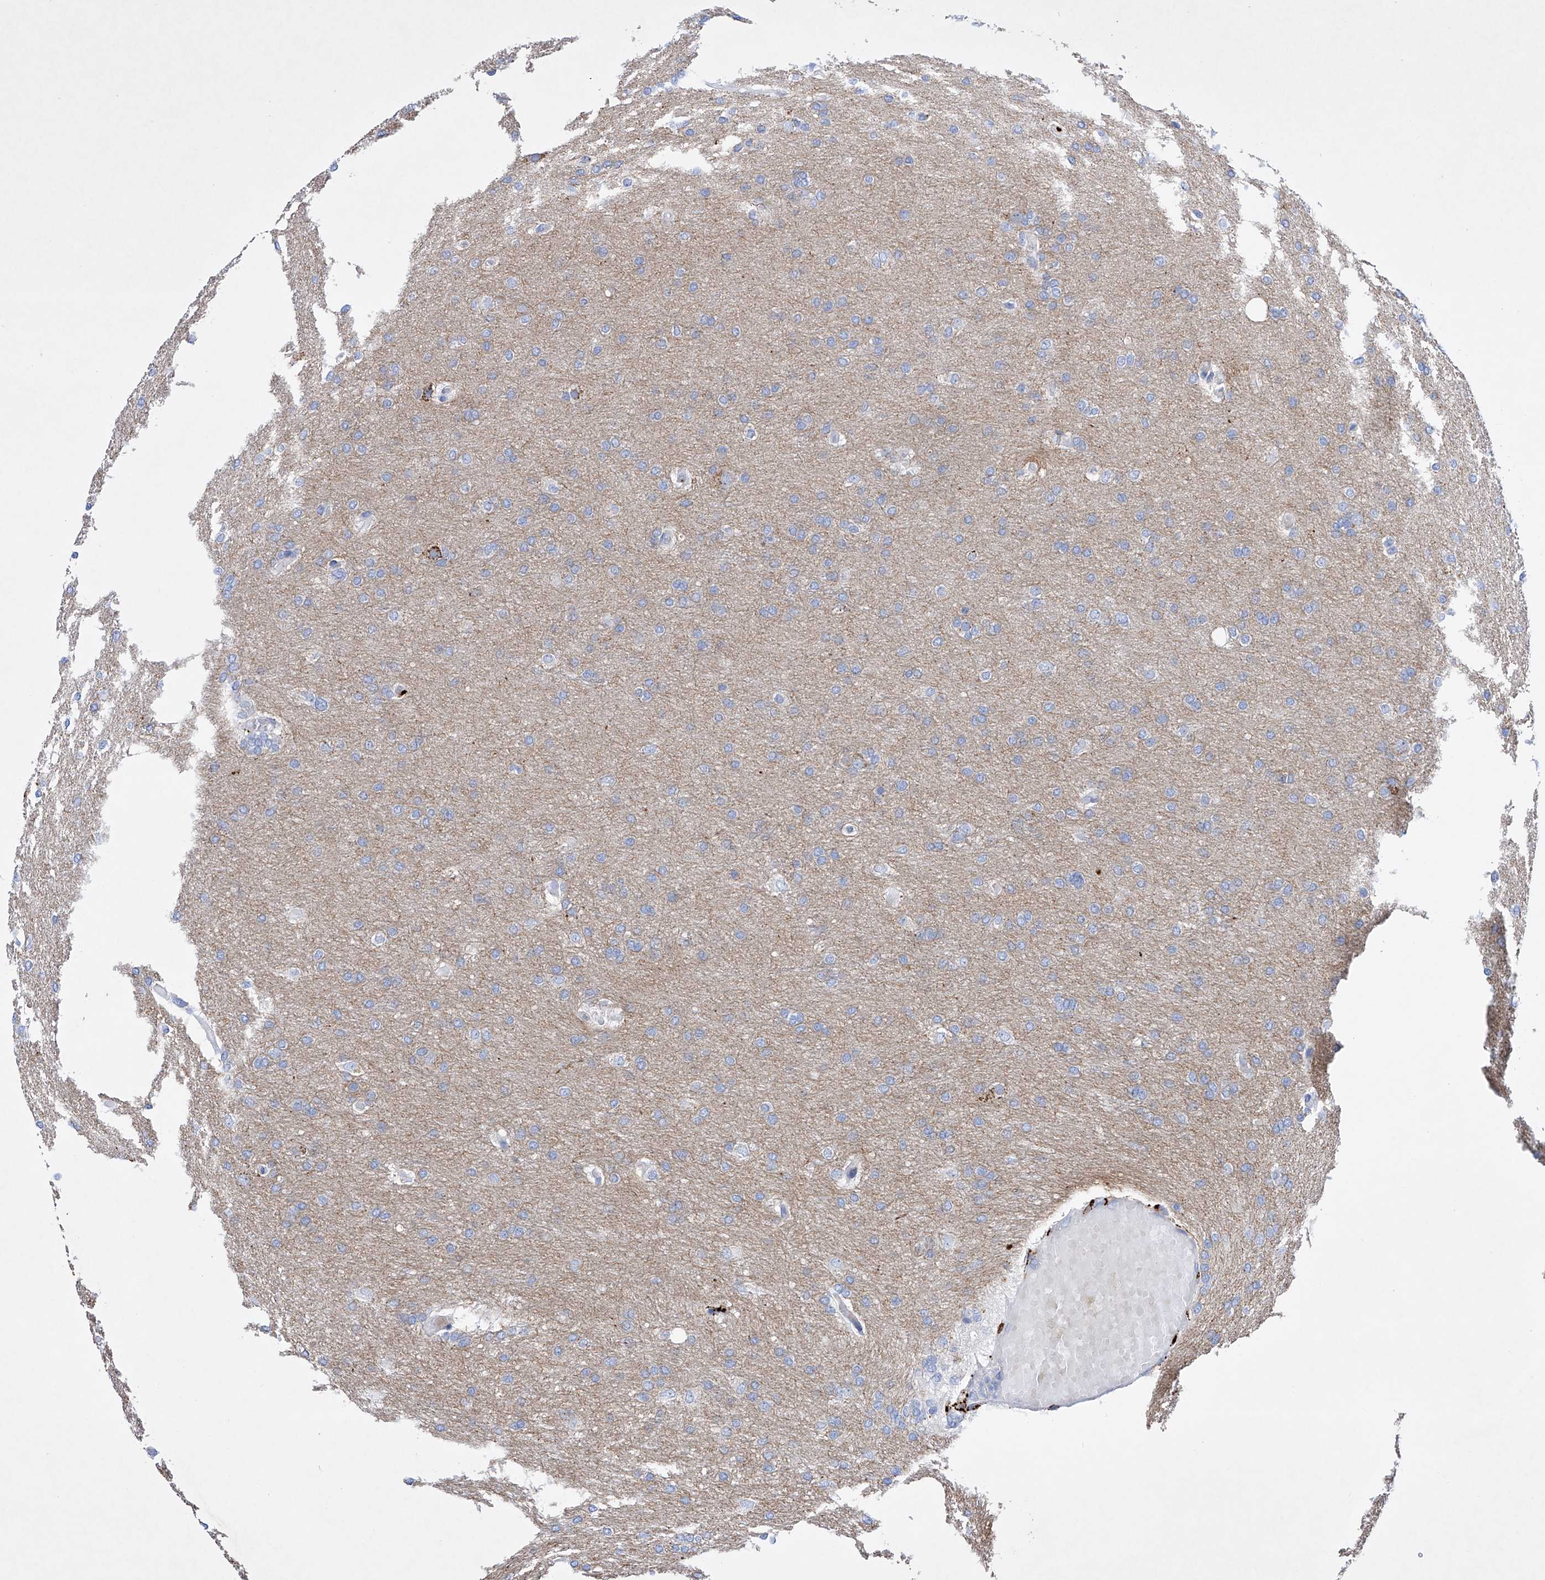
{"staining": {"intensity": "negative", "quantity": "none", "location": "none"}, "tissue": "glioma", "cell_type": "Tumor cells", "image_type": "cancer", "snomed": [{"axis": "morphology", "description": "Glioma, malignant, High grade"}, {"axis": "topography", "description": "Cerebral cortex"}], "caption": "DAB (3,3'-diaminobenzidine) immunohistochemical staining of malignant high-grade glioma reveals no significant staining in tumor cells.", "gene": "LURAP1", "patient": {"sex": "female", "age": 36}}